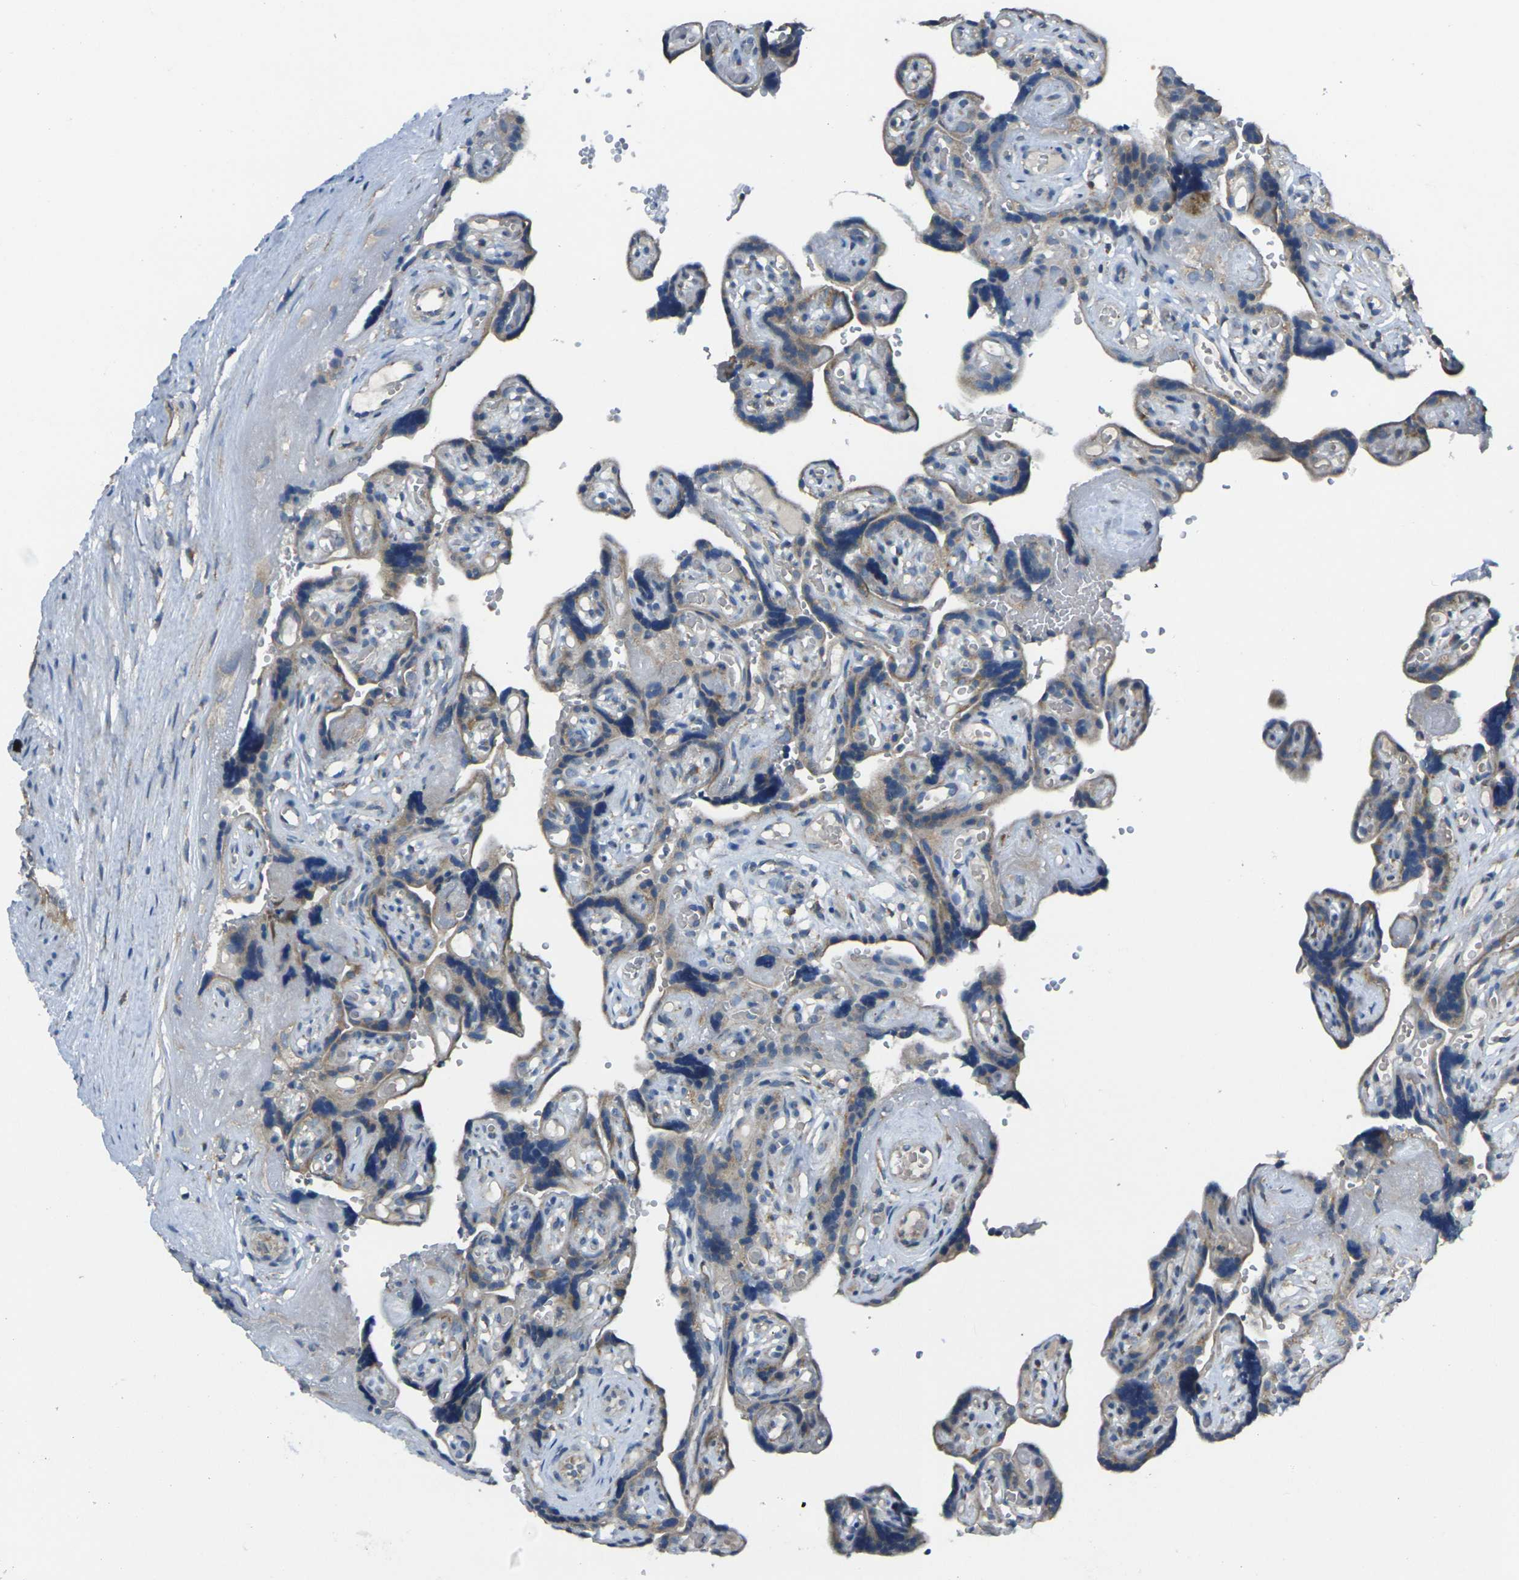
{"staining": {"intensity": "moderate", "quantity": ">75%", "location": "cytoplasmic/membranous"}, "tissue": "placenta", "cell_type": "Decidual cells", "image_type": "normal", "snomed": [{"axis": "morphology", "description": "Normal tissue, NOS"}, {"axis": "topography", "description": "Placenta"}], "caption": "The image shows a brown stain indicating the presence of a protein in the cytoplasmic/membranous of decidual cells in placenta. (brown staining indicates protein expression, while blue staining denotes nuclei).", "gene": "TMEM120B", "patient": {"sex": "female", "age": 30}}